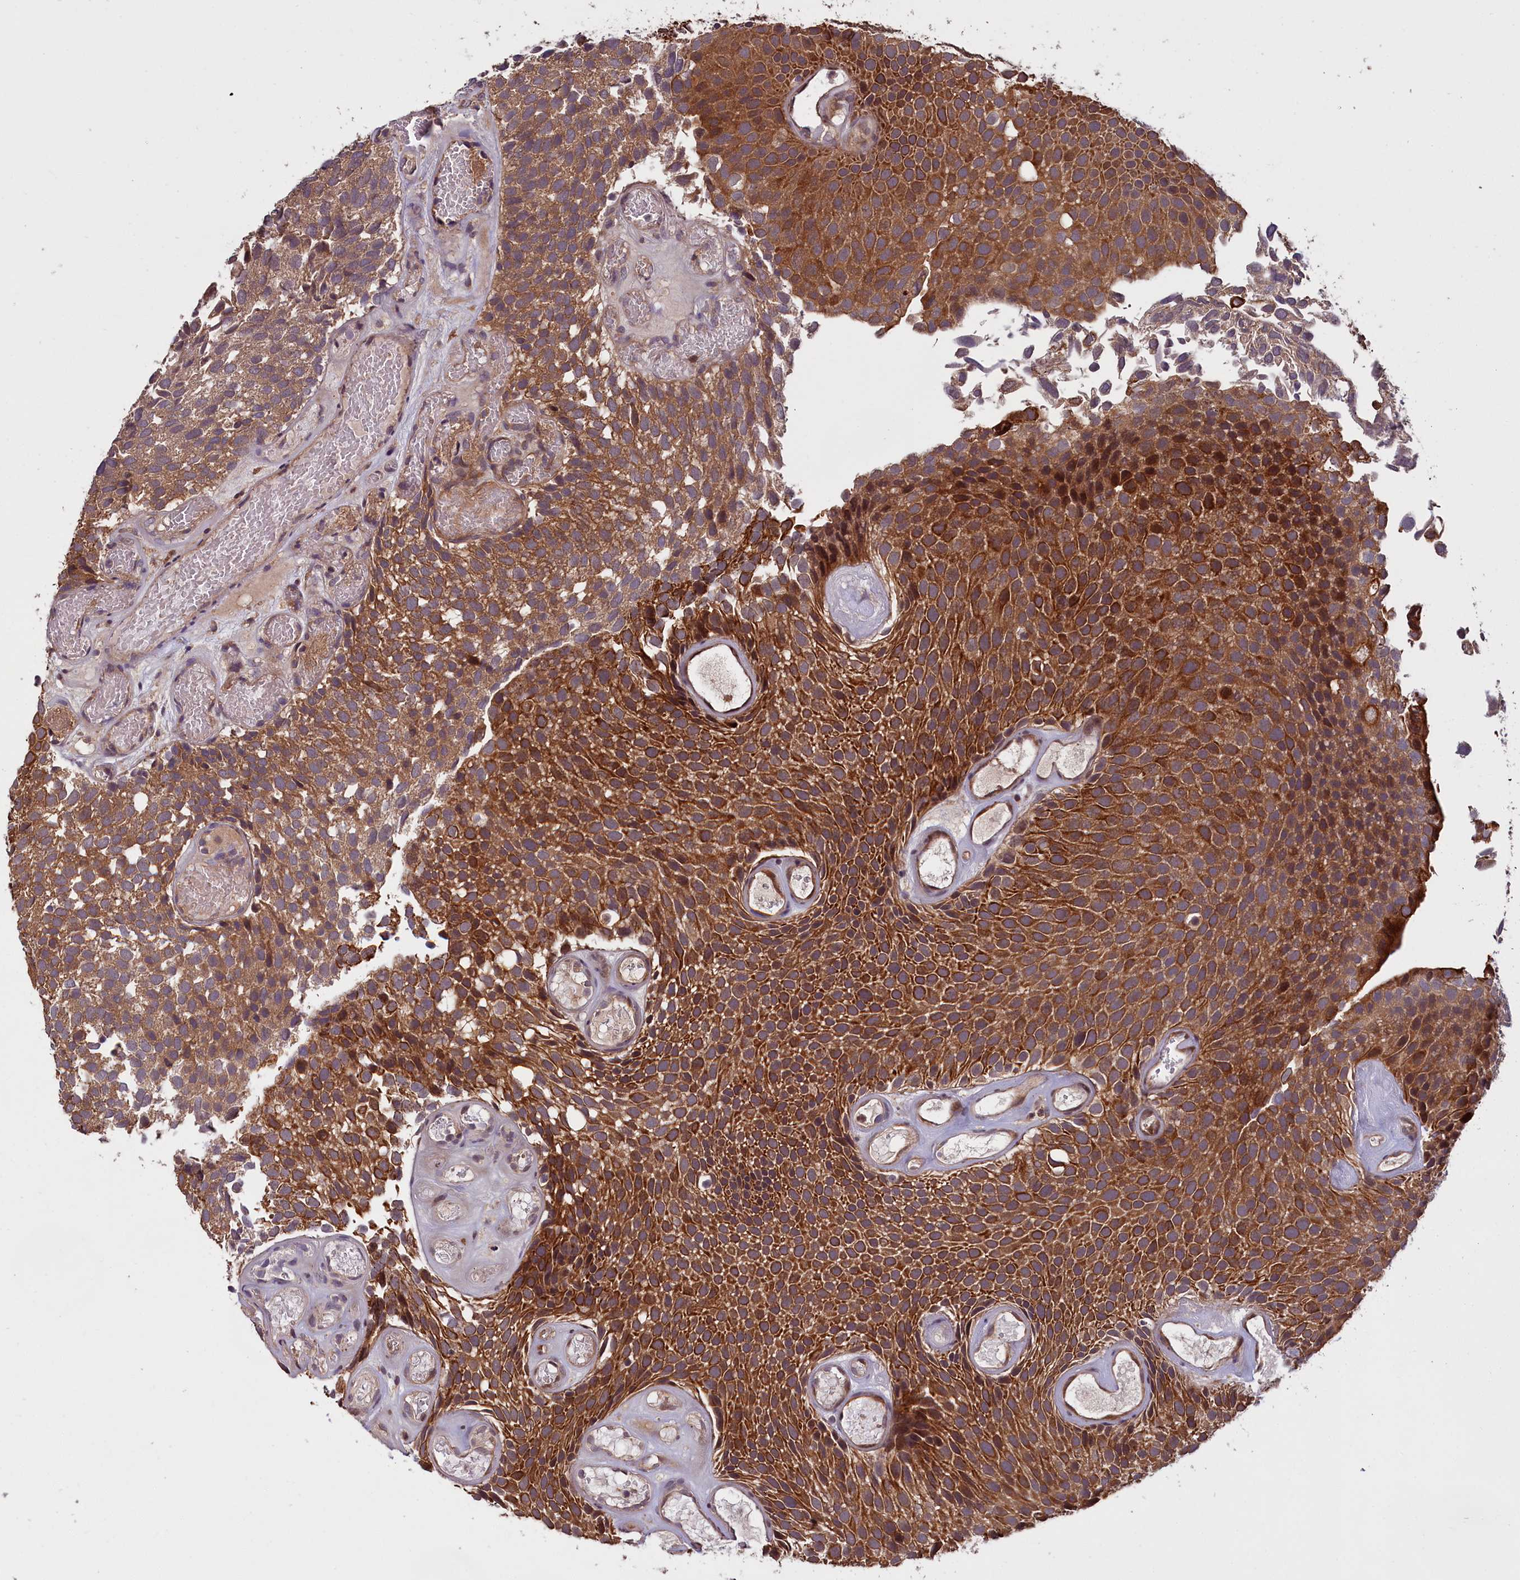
{"staining": {"intensity": "strong", "quantity": ">75%", "location": "cytoplasmic/membranous"}, "tissue": "urothelial cancer", "cell_type": "Tumor cells", "image_type": "cancer", "snomed": [{"axis": "morphology", "description": "Urothelial carcinoma, Low grade"}, {"axis": "topography", "description": "Urinary bladder"}], "caption": "Human urothelial cancer stained for a protein (brown) displays strong cytoplasmic/membranous positive expression in approximately >75% of tumor cells.", "gene": "DENND1B", "patient": {"sex": "male", "age": 89}}